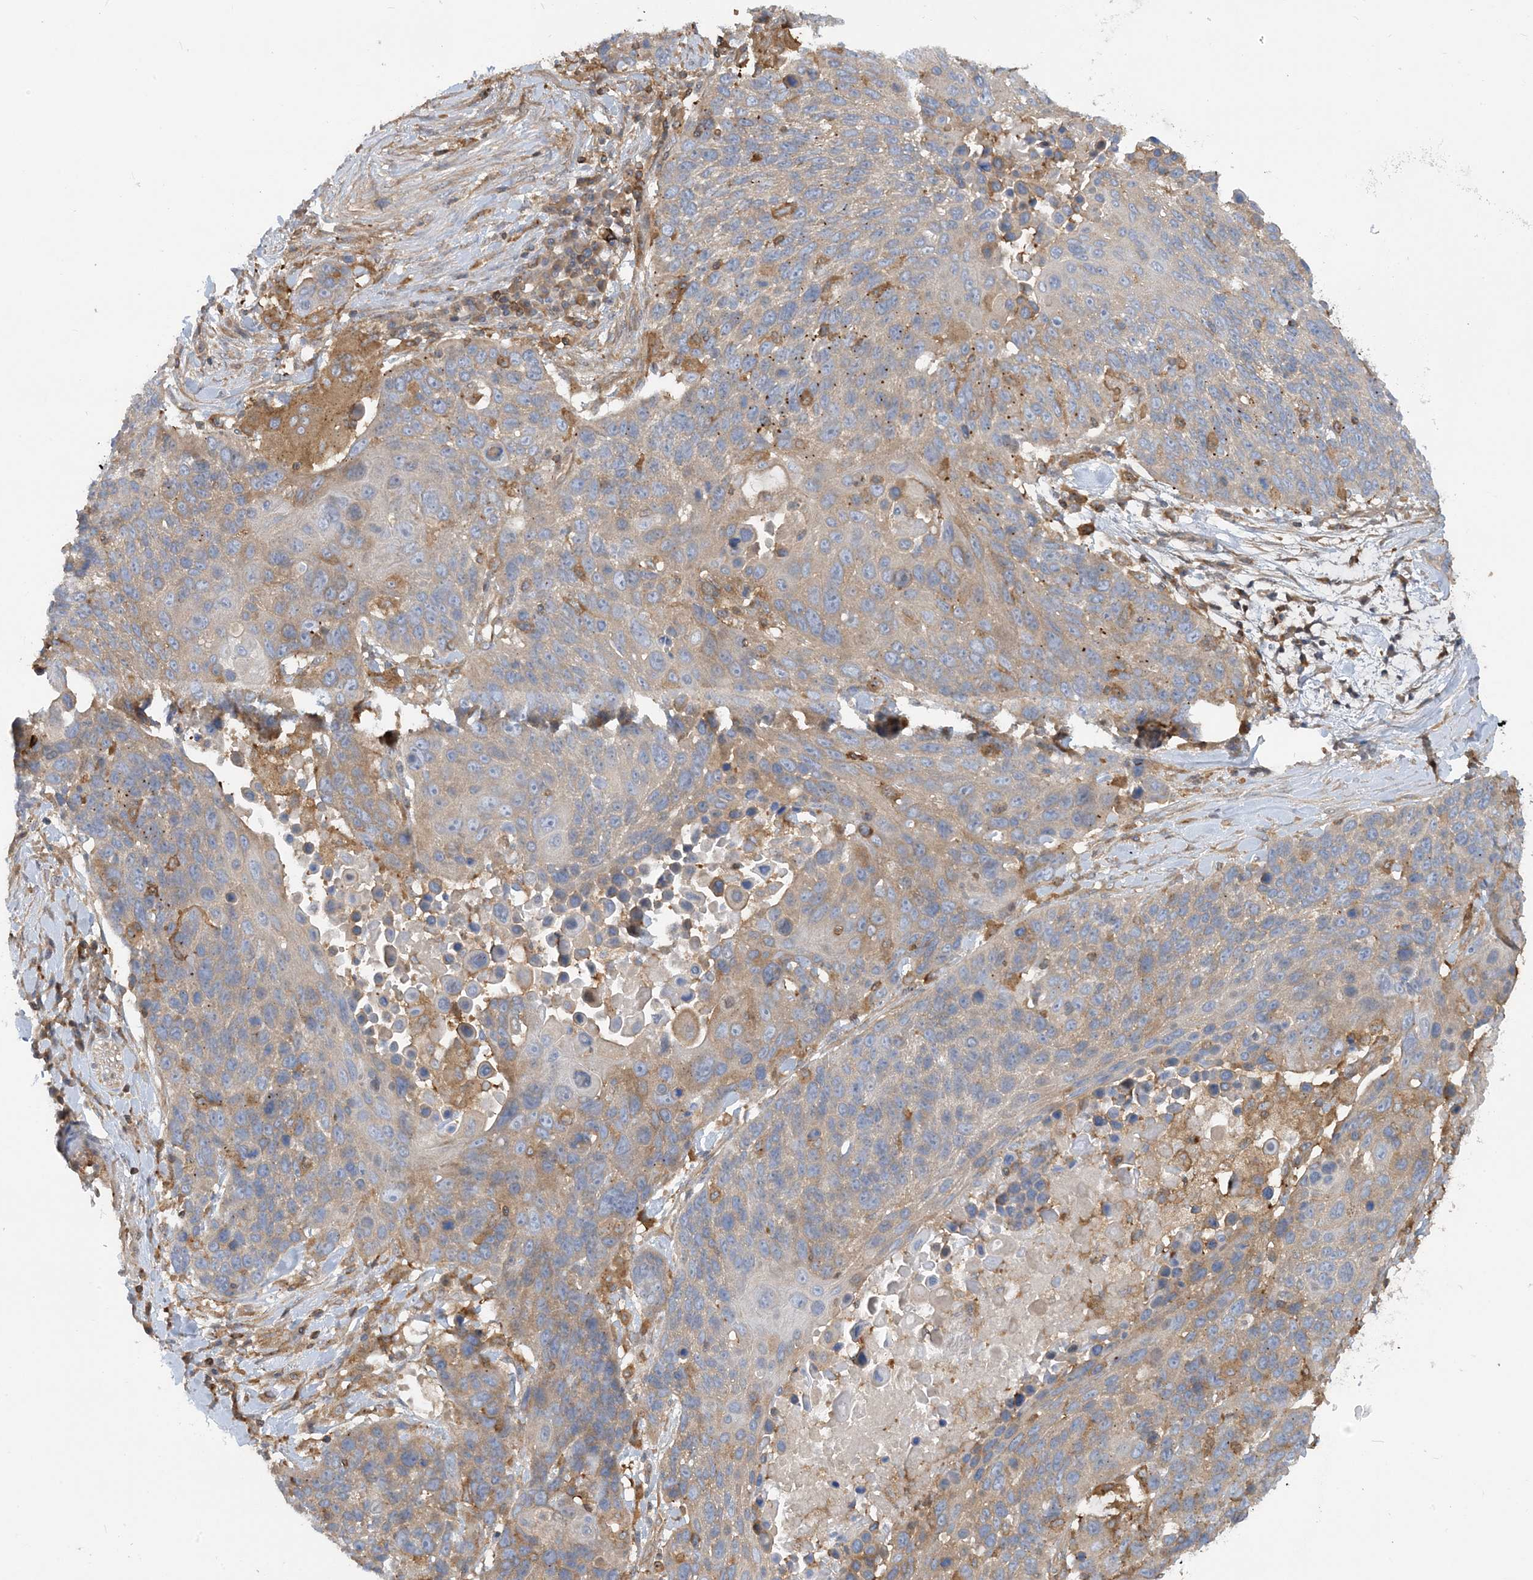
{"staining": {"intensity": "moderate", "quantity": "<25%", "location": "cytoplasmic/membranous"}, "tissue": "lung cancer", "cell_type": "Tumor cells", "image_type": "cancer", "snomed": [{"axis": "morphology", "description": "Squamous cell carcinoma, NOS"}, {"axis": "topography", "description": "Lung"}], "caption": "Lung squamous cell carcinoma stained with a brown dye displays moderate cytoplasmic/membranous positive positivity in about <25% of tumor cells.", "gene": "SFMBT2", "patient": {"sex": "male", "age": 66}}